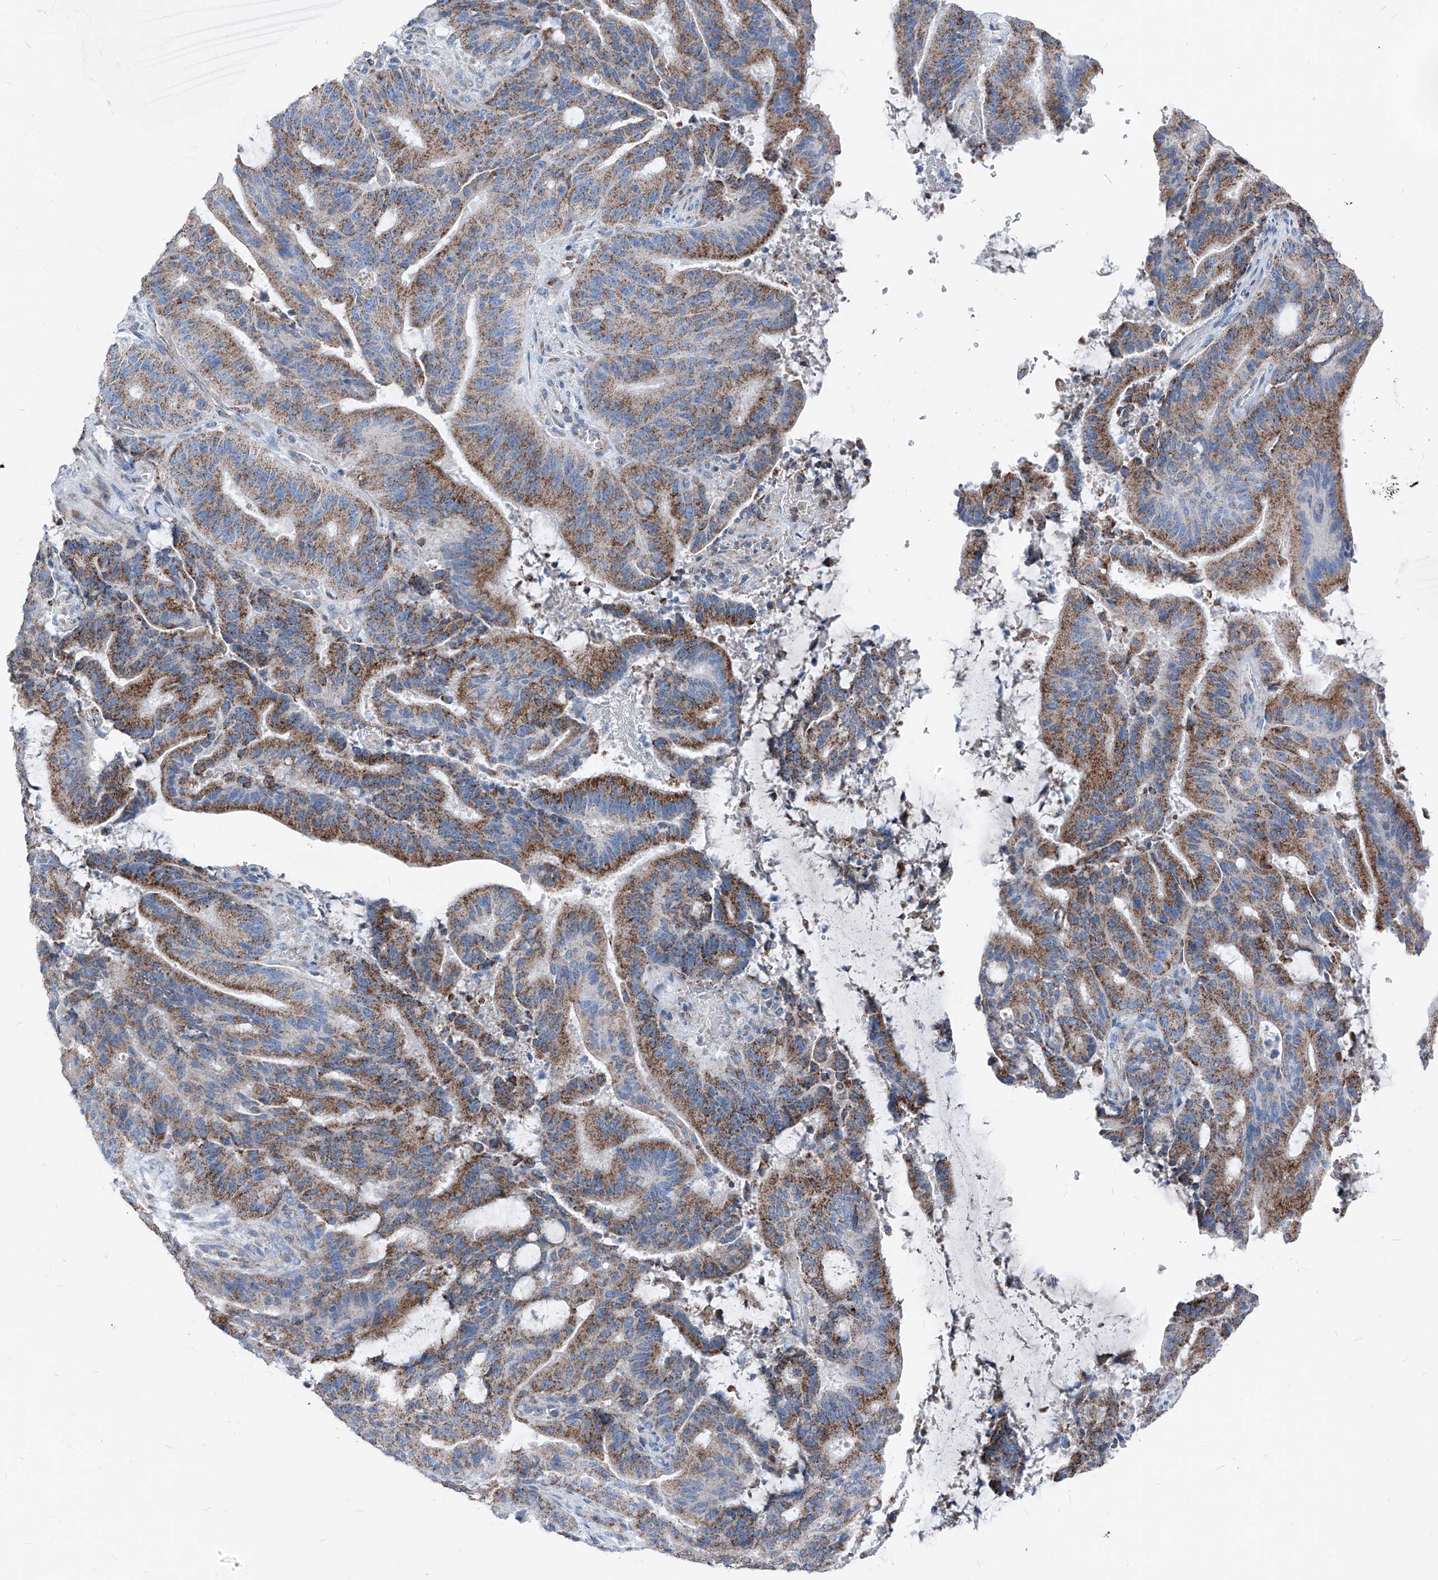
{"staining": {"intensity": "moderate", "quantity": ">75%", "location": "cytoplasmic/membranous"}, "tissue": "liver cancer", "cell_type": "Tumor cells", "image_type": "cancer", "snomed": [{"axis": "morphology", "description": "Normal tissue, NOS"}, {"axis": "morphology", "description": "Cholangiocarcinoma"}, {"axis": "topography", "description": "Liver"}, {"axis": "topography", "description": "Peripheral nerve tissue"}], "caption": "Protein staining by immunohistochemistry reveals moderate cytoplasmic/membranous staining in approximately >75% of tumor cells in liver cholangiocarcinoma.", "gene": "AGPS", "patient": {"sex": "female", "age": 73}}